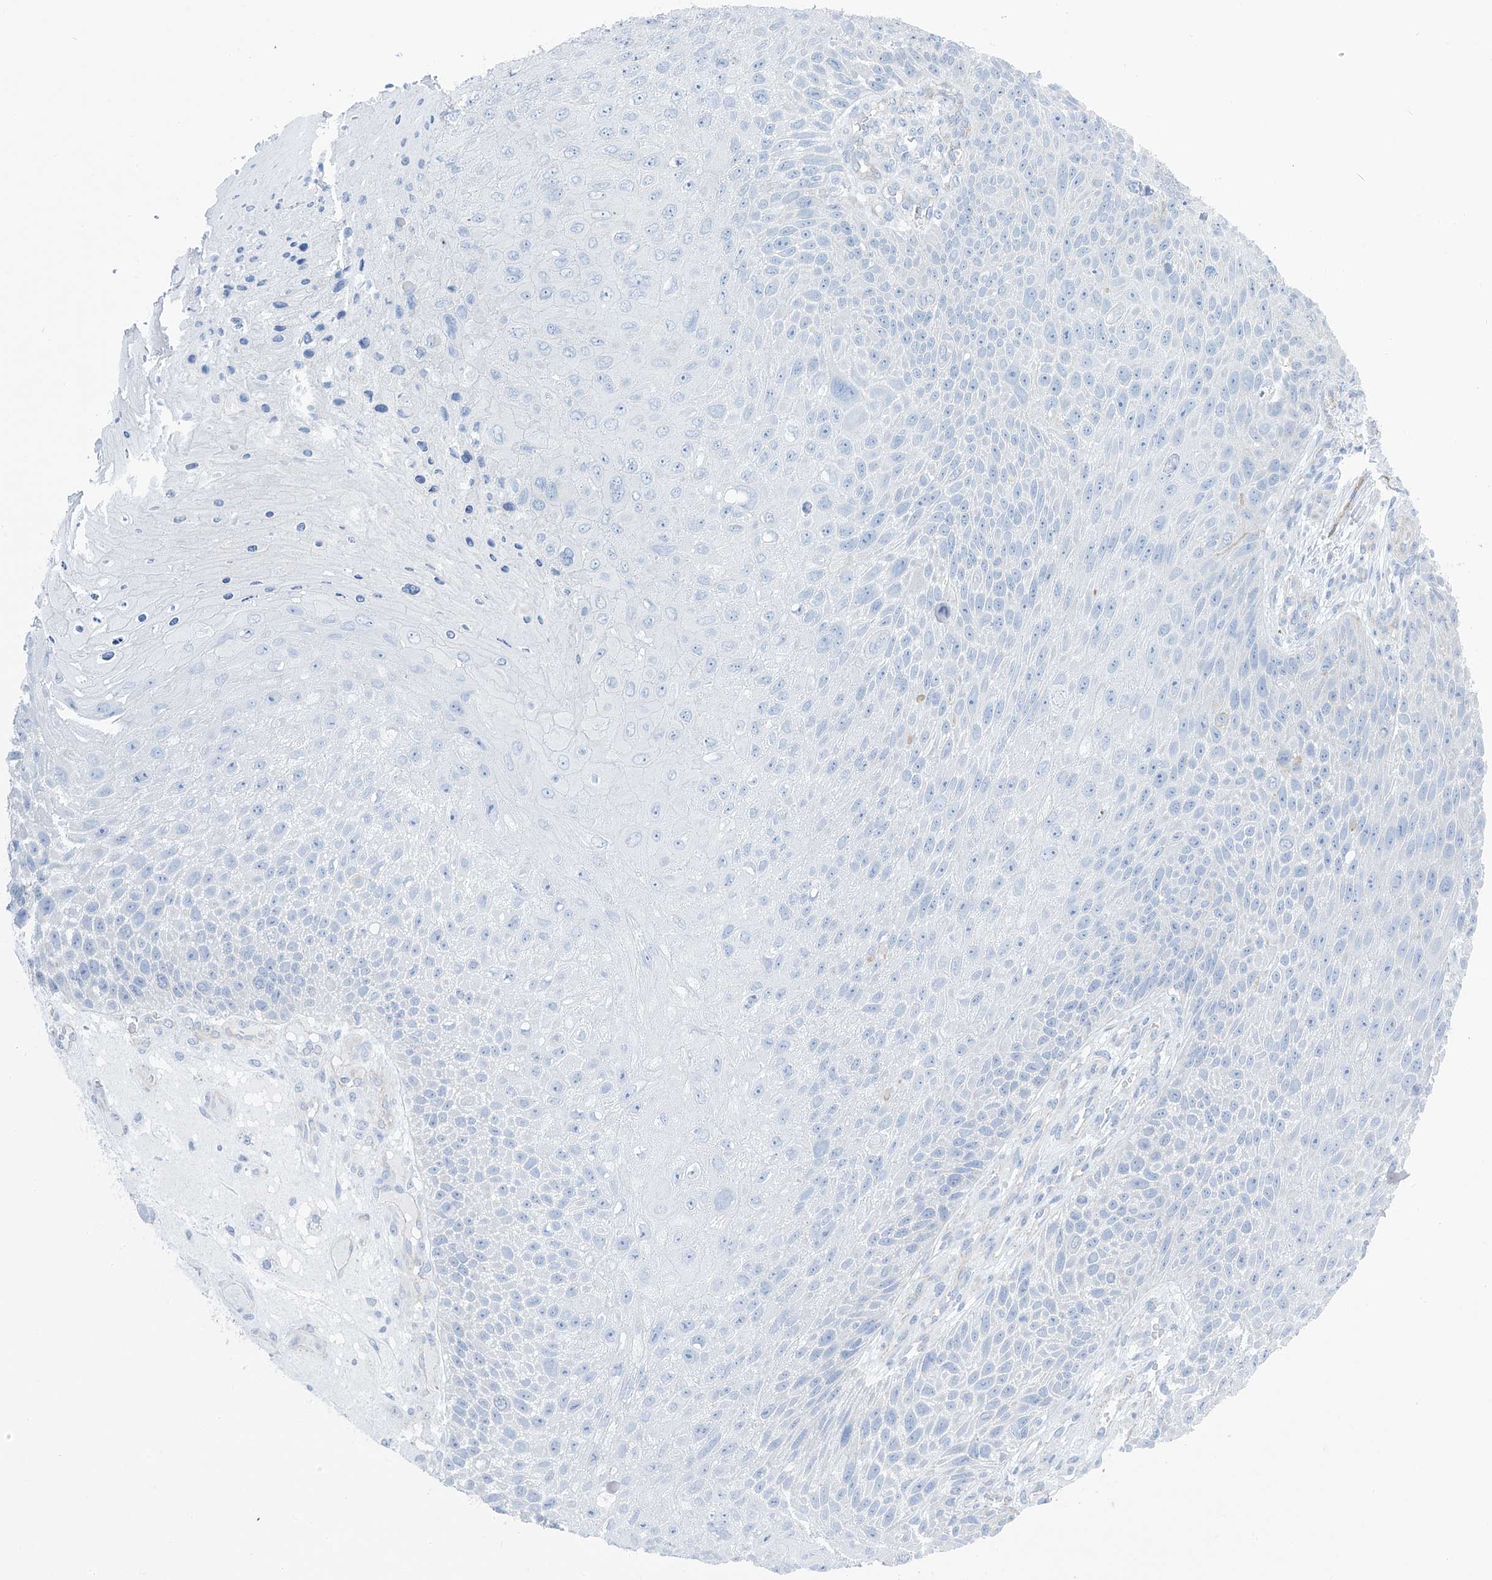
{"staining": {"intensity": "negative", "quantity": "none", "location": "none"}, "tissue": "skin cancer", "cell_type": "Tumor cells", "image_type": "cancer", "snomed": [{"axis": "morphology", "description": "Squamous cell carcinoma, NOS"}, {"axis": "topography", "description": "Skin"}], "caption": "DAB immunohistochemical staining of human skin cancer (squamous cell carcinoma) exhibits no significant expression in tumor cells.", "gene": "MAGI1", "patient": {"sex": "female", "age": 88}}